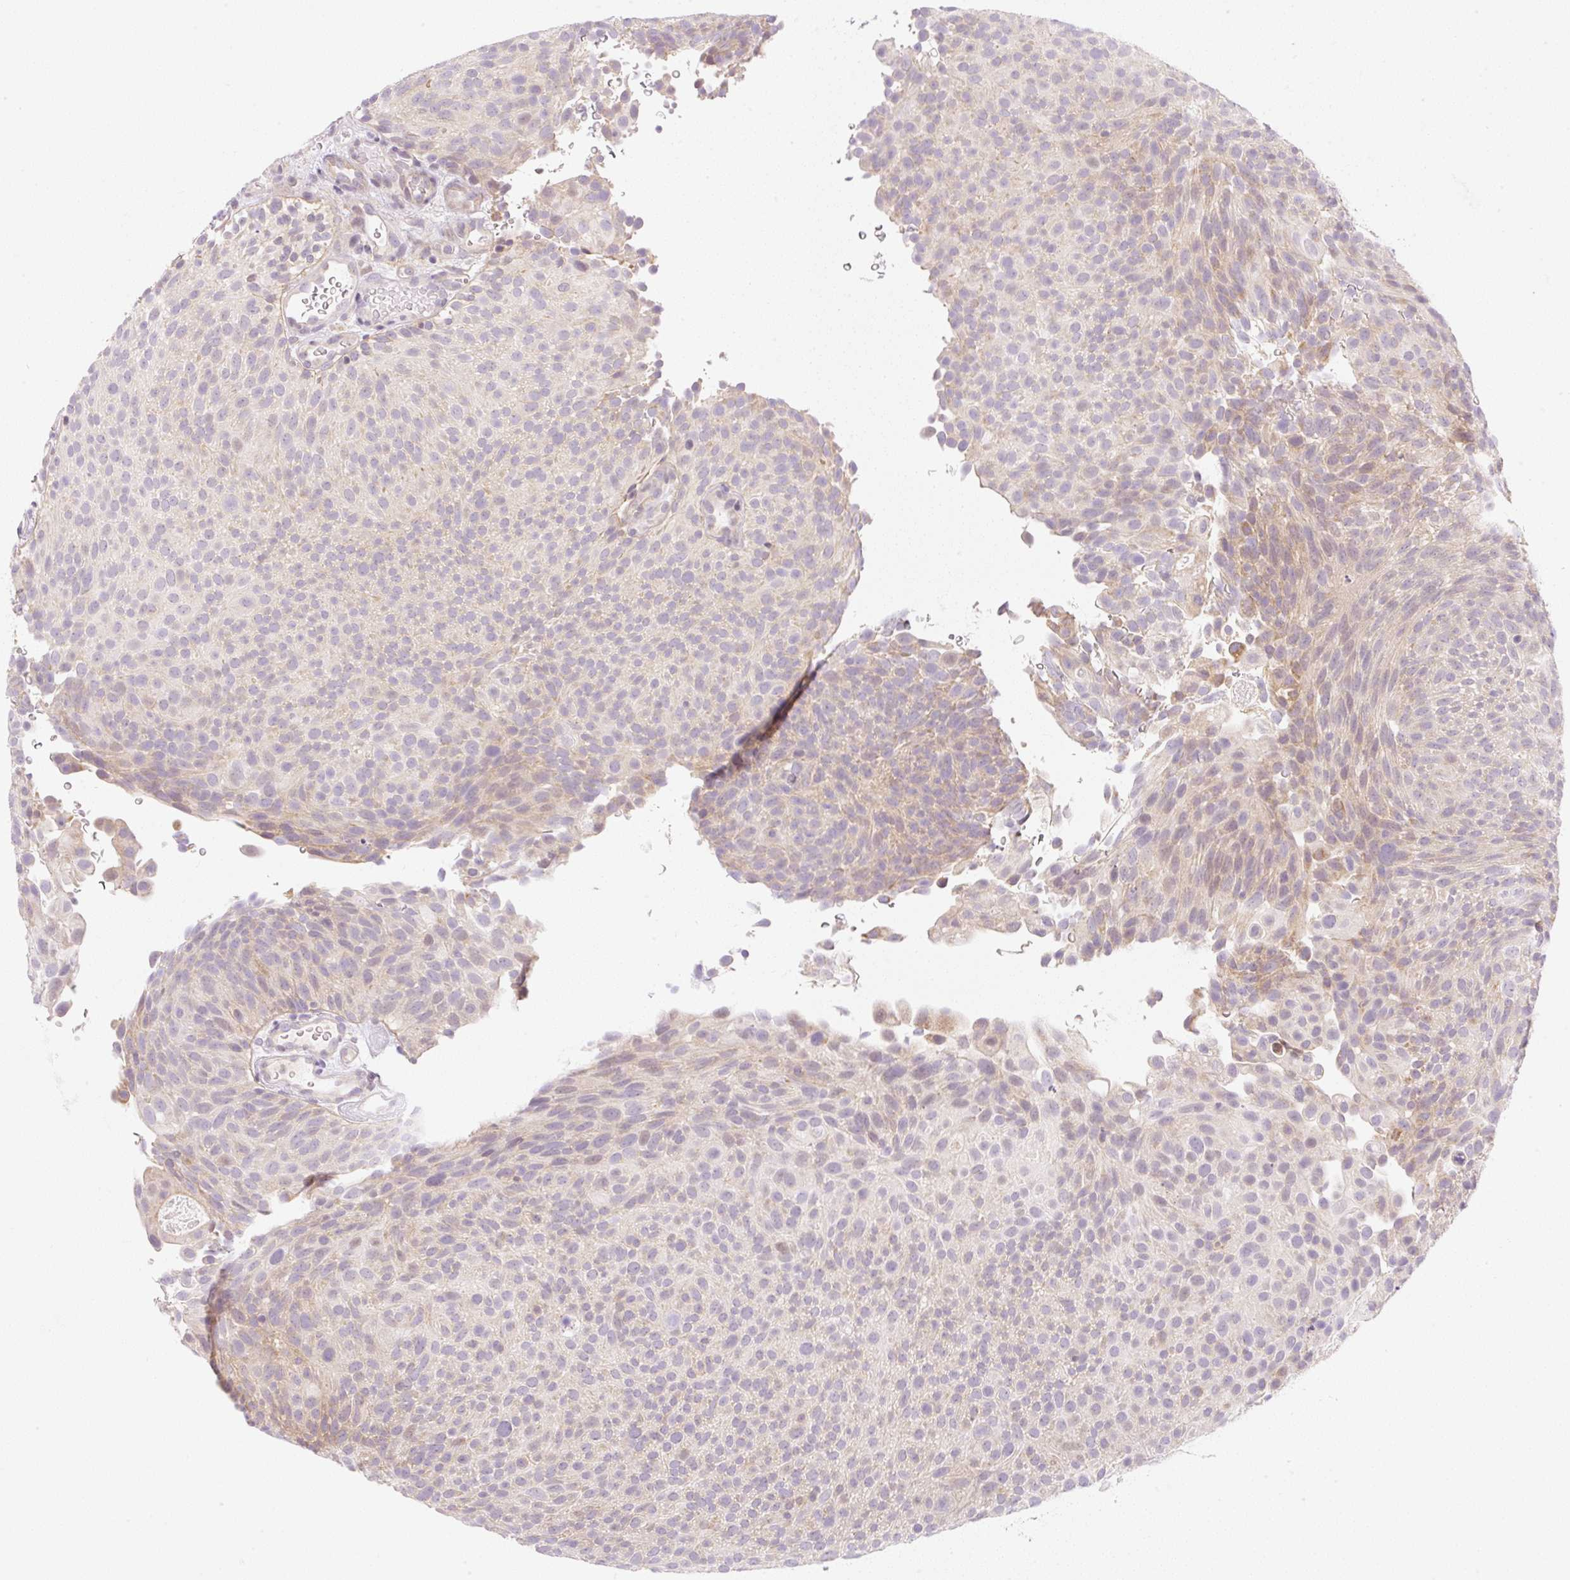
{"staining": {"intensity": "weak", "quantity": "<25%", "location": "cytoplasmic/membranous"}, "tissue": "urothelial cancer", "cell_type": "Tumor cells", "image_type": "cancer", "snomed": [{"axis": "morphology", "description": "Urothelial carcinoma, Low grade"}, {"axis": "topography", "description": "Urinary bladder"}], "caption": "Immunohistochemical staining of human low-grade urothelial carcinoma shows no significant positivity in tumor cells. Brightfield microscopy of immunohistochemistry (IHC) stained with DAB (brown) and hematoxylin (blue), captured at high magnification.", "gene": "OMA1", "patient": {"sex": "male", "age": 78}}